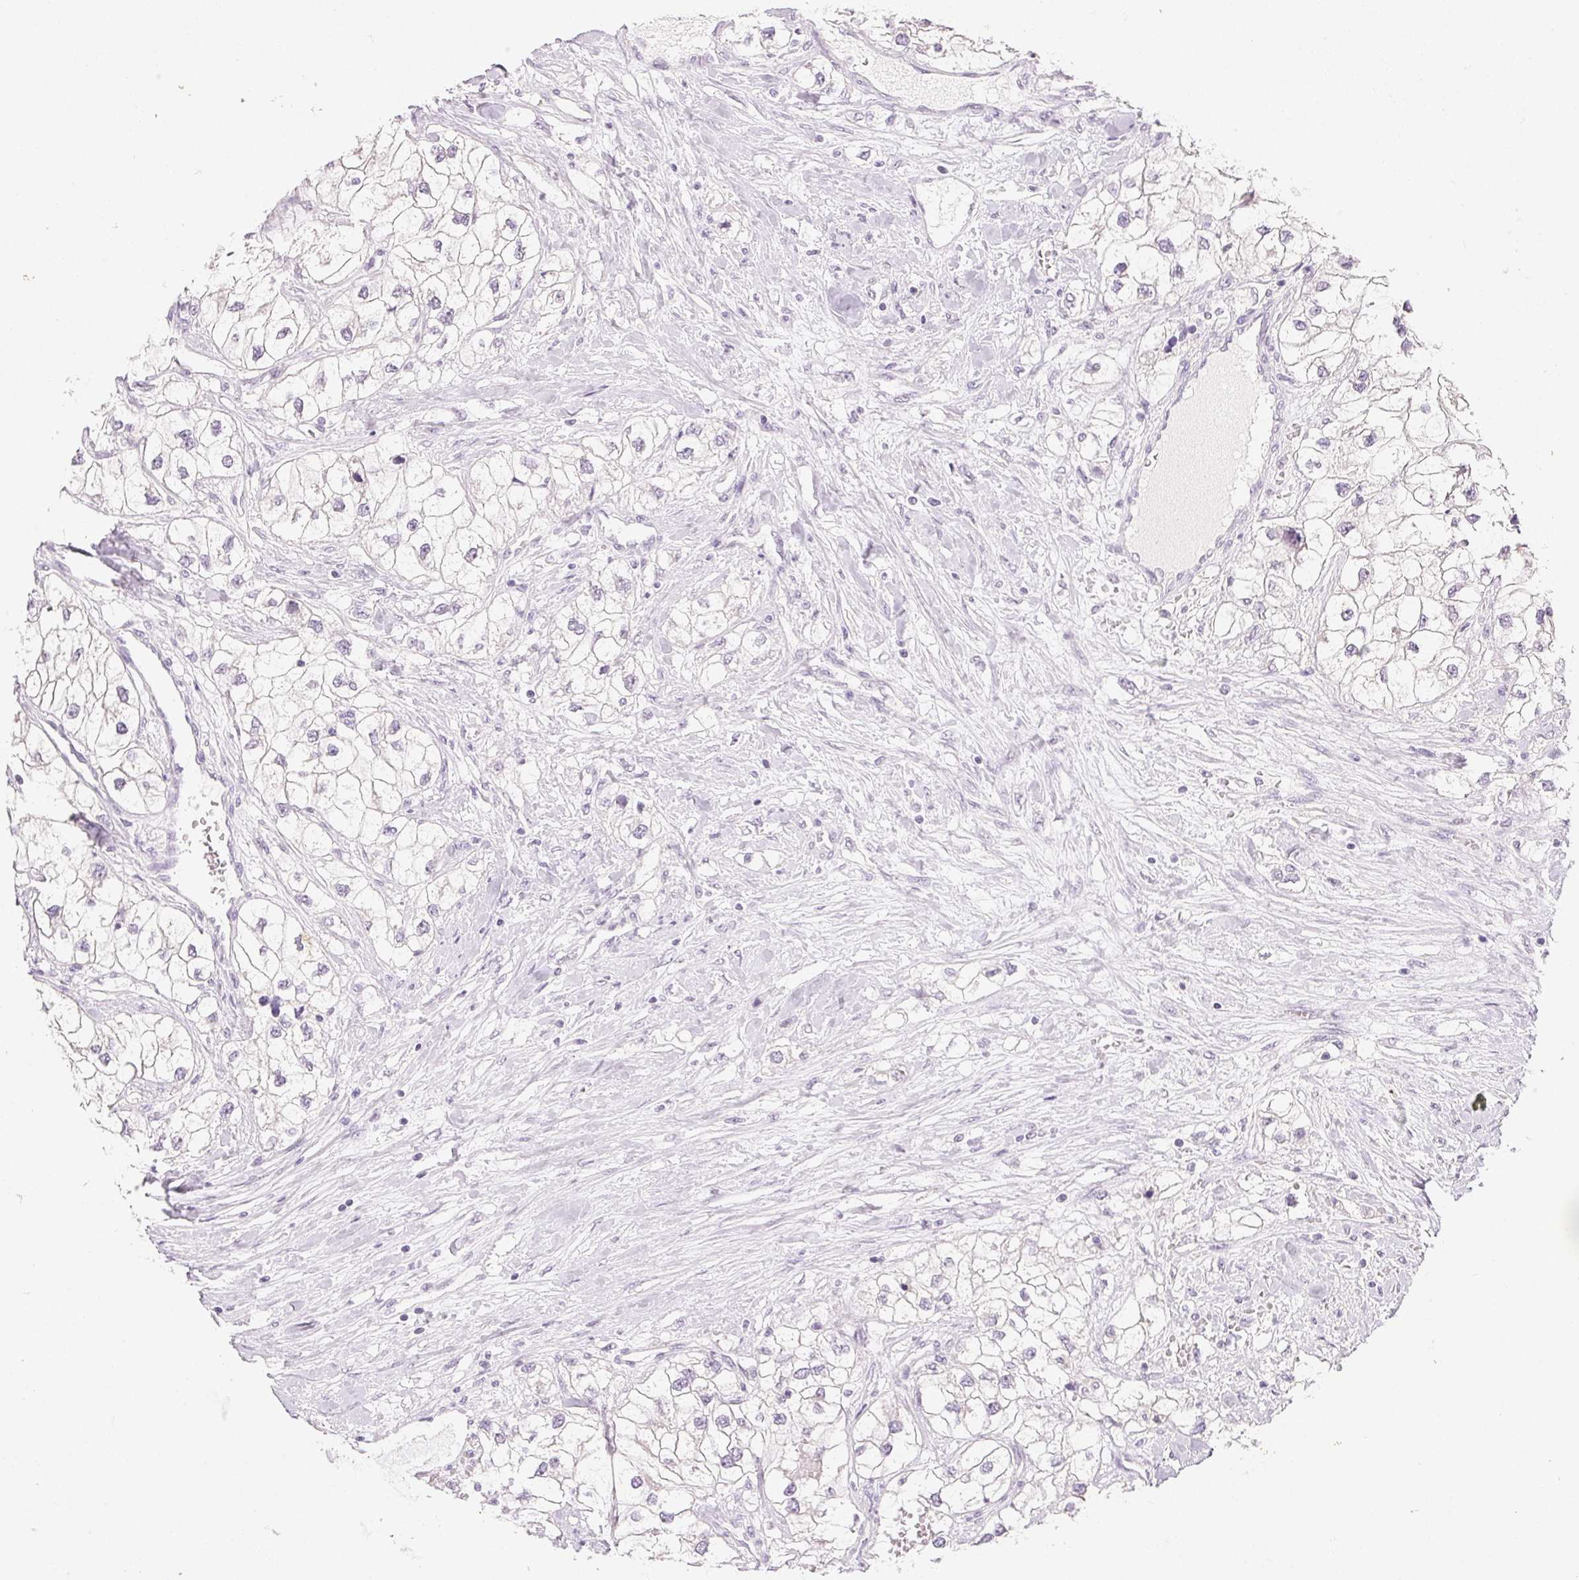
{"staining": {"intensity": "negative", "quantity": "none", "location": "none"}, "tissue": "renal cancer", "cell_type": "Tumor cells", "image_type": "cancer", "snomed": [{"axis": "morphology", "description": "Adenocarcinoma, NOS"}, {"axis": "topography", "description": "Kidney"}], "caption": "A histopathology image of adenocarcinoma (renal) stained for a protein exhibits no brown staining in tumor cells.", "gene": "SFTPD", "patient": {"sex": "male", "age": 59}}